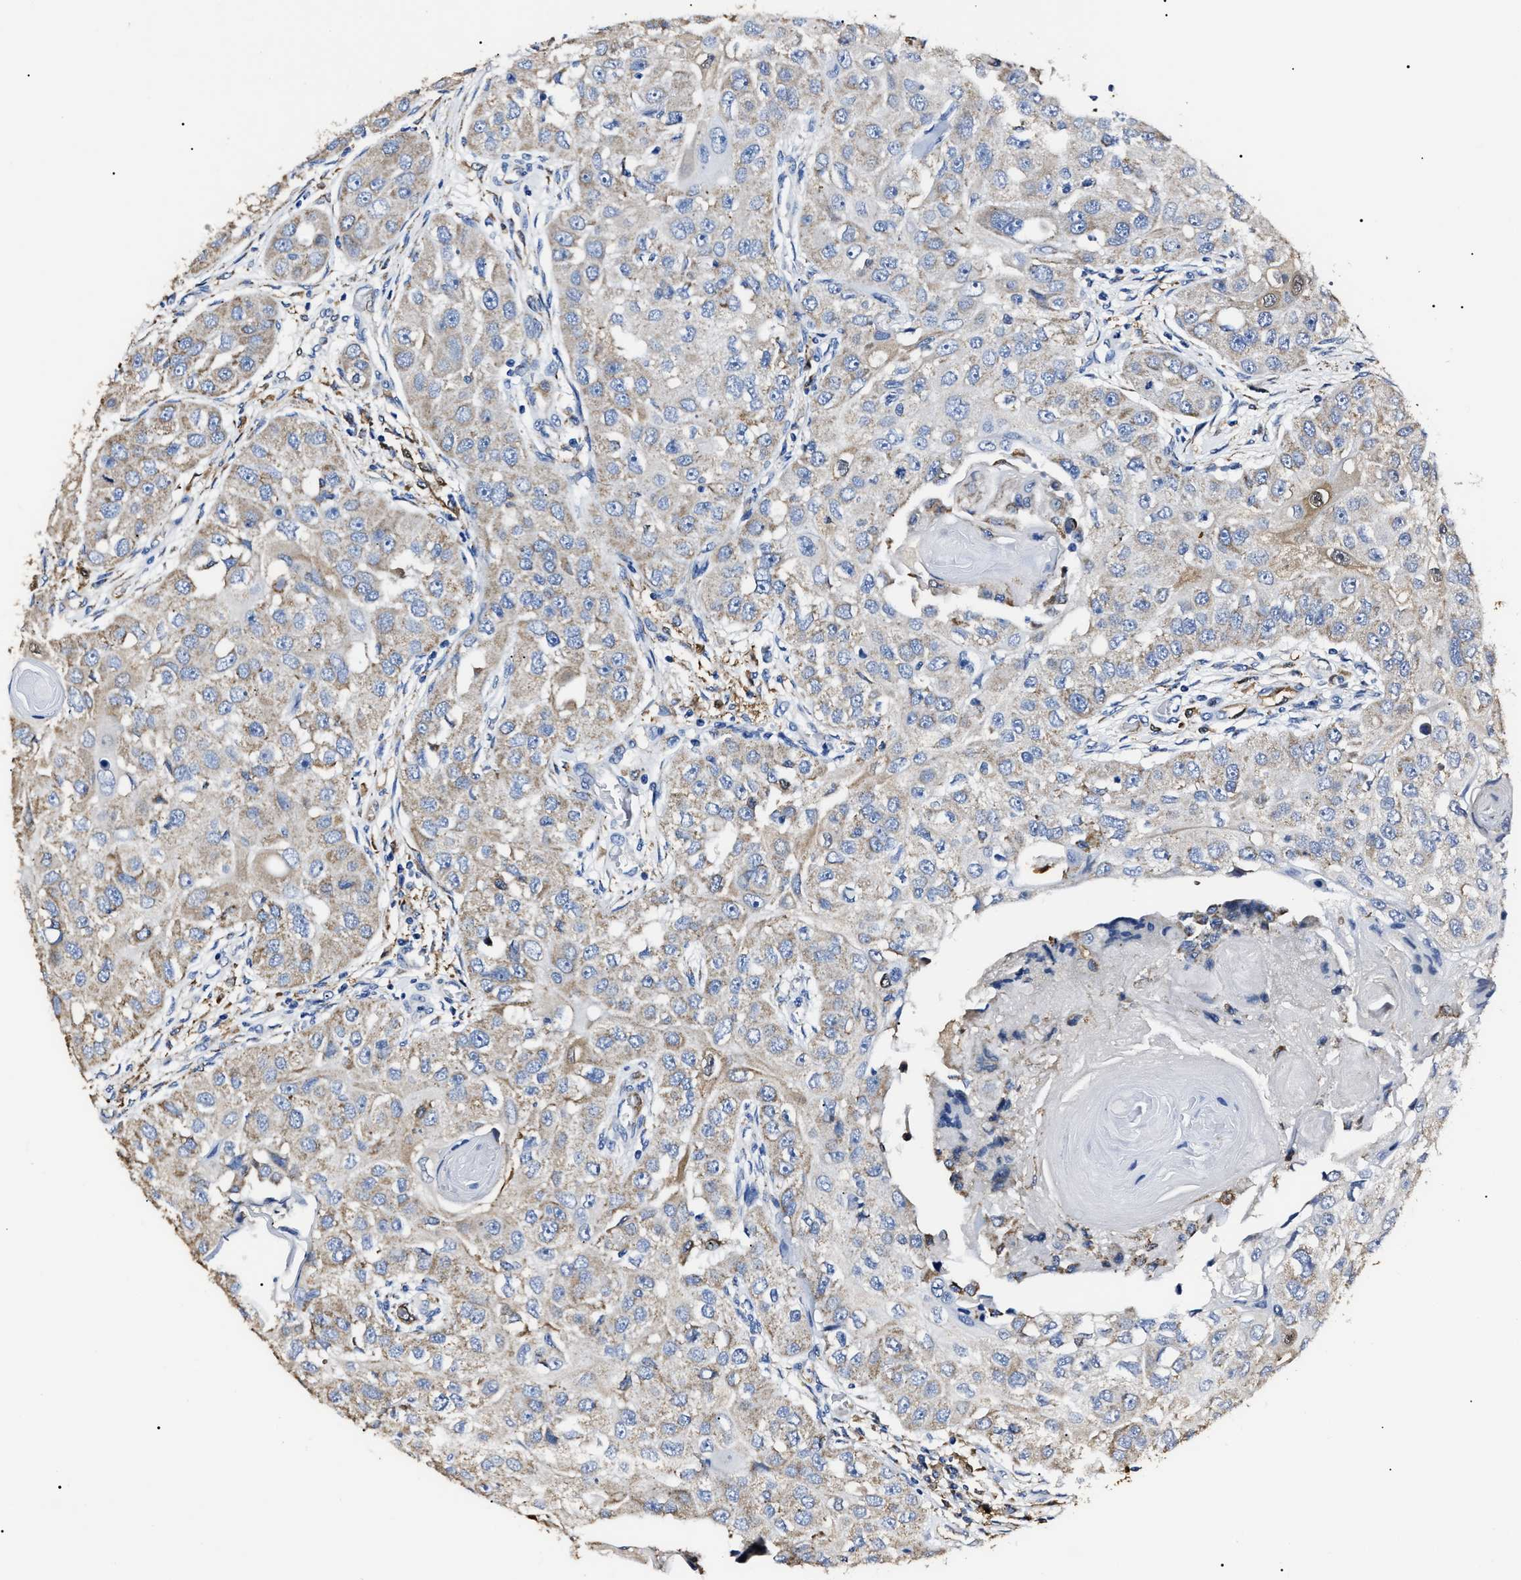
{"staining": {"intensity": "weak", "quantity": "<25%", "location": "cytoplasmic/membranous"}, "tissue": "head and neck cancer", "cell_type": "Tumor cells", "image_type": "cancer", "snomed": [{"axis": "morphology", "description": "Normal tissue, NOS"}, {"axis": "morphology", "description": "Squamous cell carcinoma, NOS"}, {"axis": "topography", "description": "Skeletal muscle"}, {"axis": "topography", "description": "Head-Neck"}], "caption": "A photomicrograph of squamous cell carcinoma (head and neck) stained for a protein reveals no brown staining in tumor cells.", "gene": "ALDH1A1", "patient": {"sex": "male", "age": 51}}